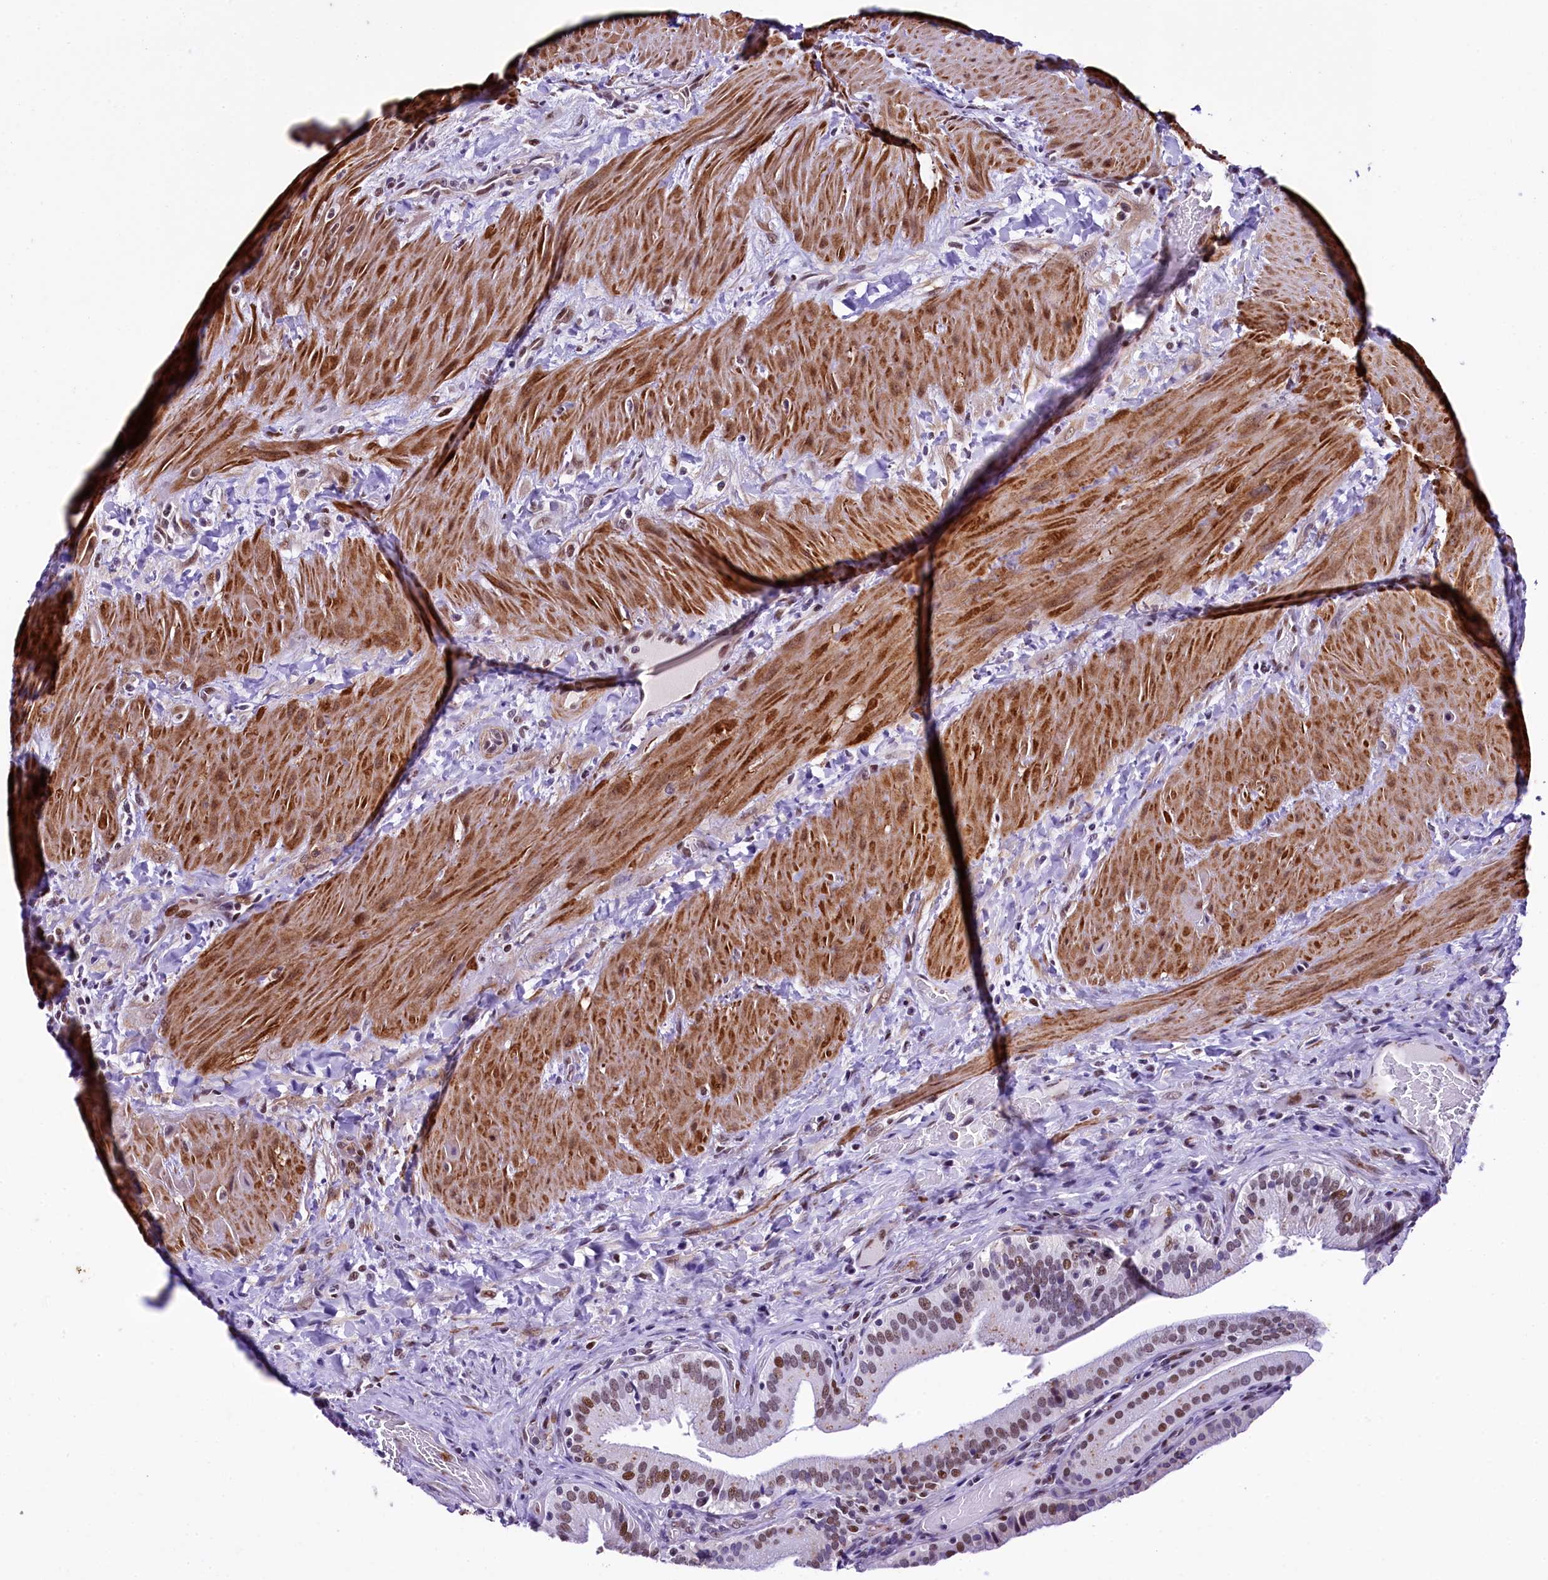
{"staining": {"intensity": "strong", "quantity": ">75%", "location": "nuclear"}, "tissue": "gallbladder", "cell_type": "Glandular cells", "image_type": "normal", "snomed": [{"axis": "morphology", "description": "Normal tissue, NOS"}, {"axis": "topography", "description": "Gallbladder"}], "caption": "Human gallbladder stained with a brown dye demonstrates strong nuclear positive staining in approximately >75% of glandular cells.", "gene": "SAMD10", "patient": {"sex": "male", "age": 24}}